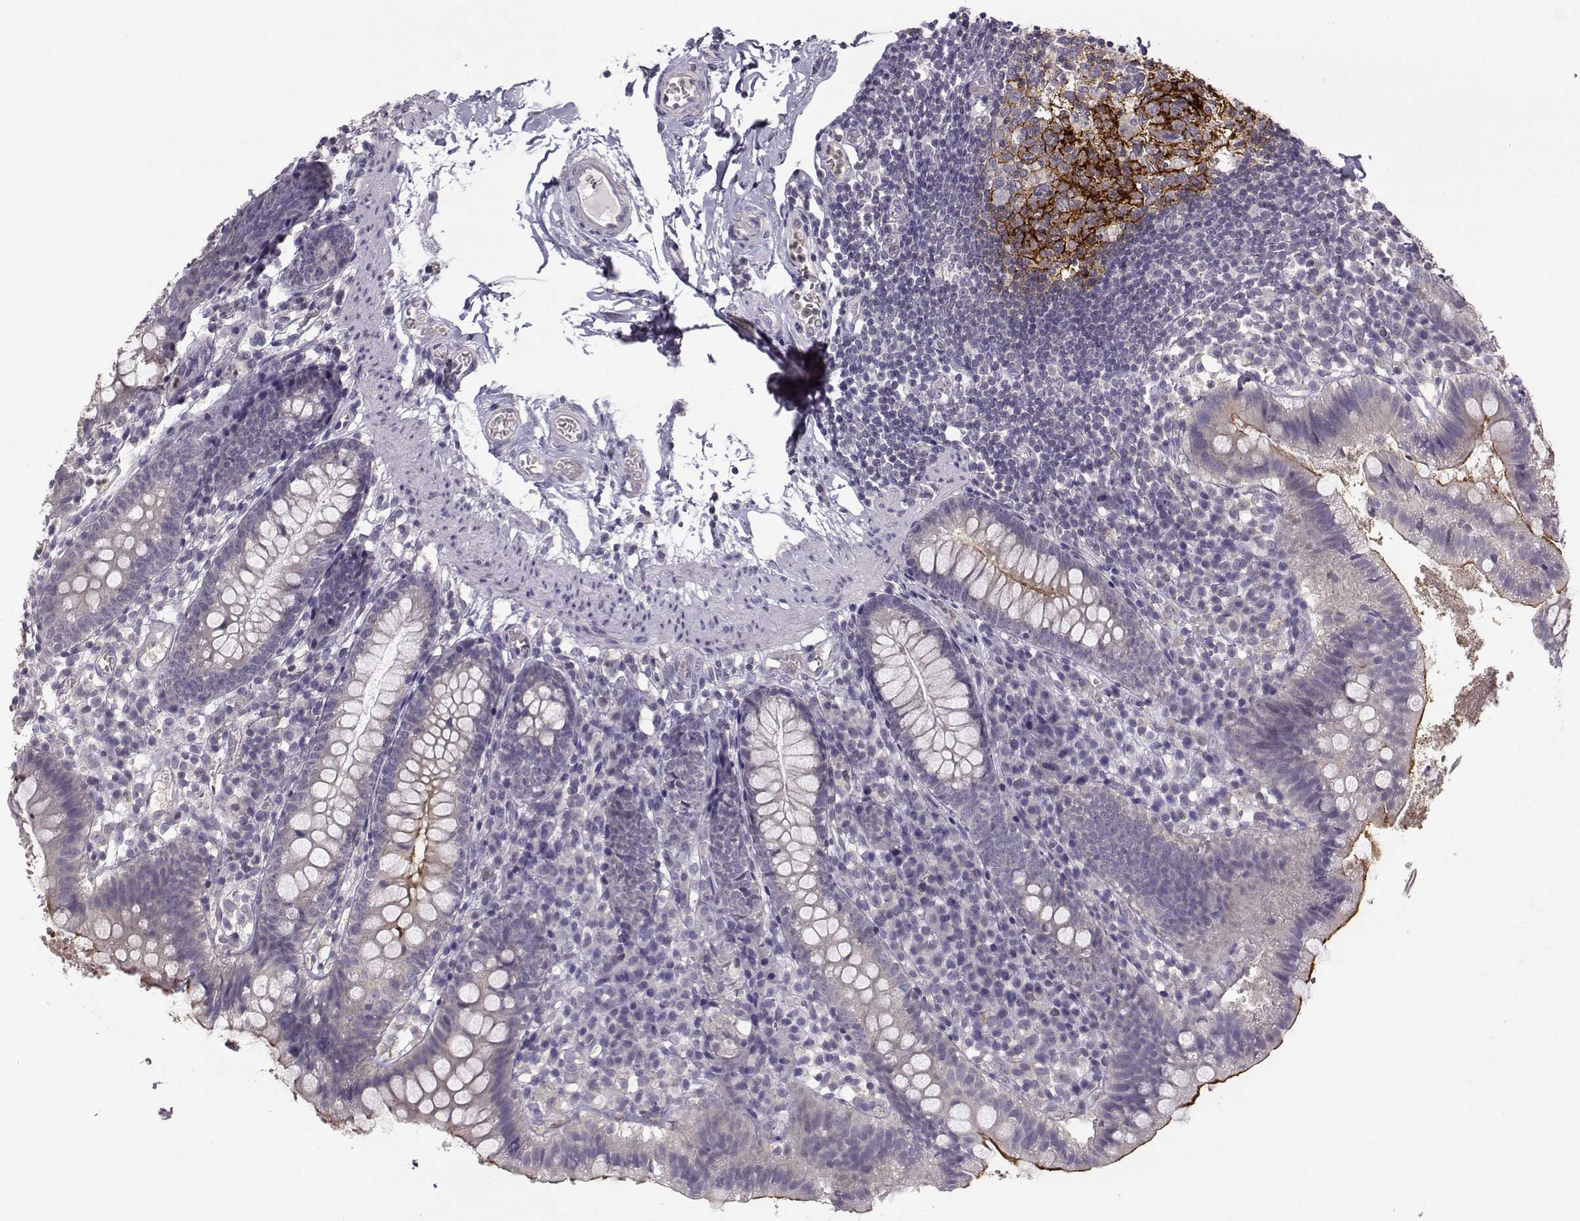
{"staining": {"intensity": "strong", "quantity": "25%-75%", "location": "cytoplasmic/membranous"}, "tissue": "small intestine", "cell_type": "Glandular cells", "image_type": "normal", "snomed": [{"axis": "morphology", "description": "Normal tissue, NOS"}, {"axis": "topography", "description": "Small intestine"}], "caption": "Immunohistochemistry (IHC) of unremarkable human small intestine shows high levels of strong cytoplasmic/membranous positivity in approximately 25%-75% of glandular cells.", "gene": "FCAMR", "patient": {"sex": "female", "age": 90}}